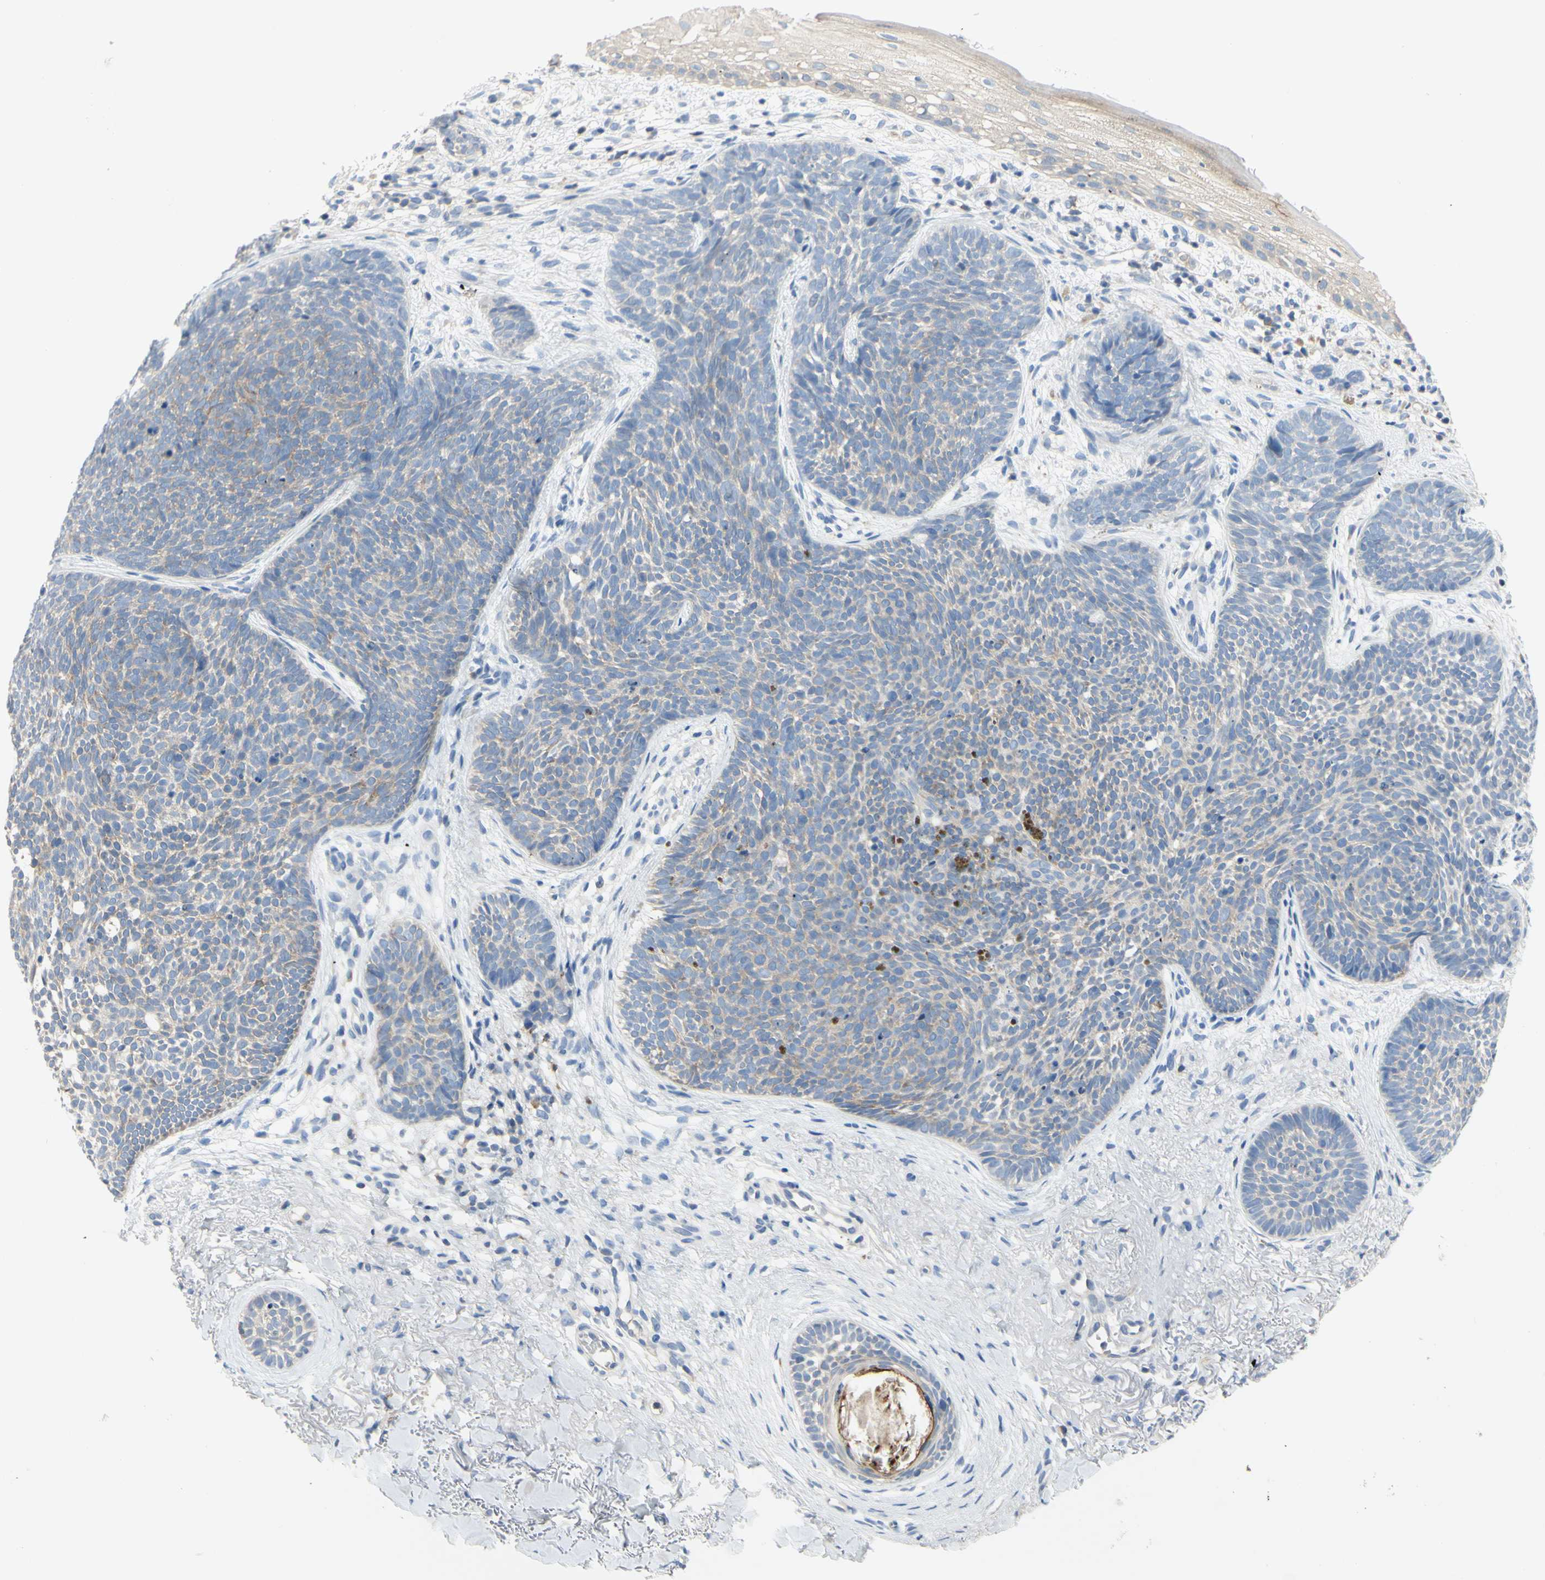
{"staining": {"intensity": "weak", "quantity": ">75%", "location": "cytoplasmic/membranous"}, "tissue": "skin cancer", "cell_type": "Tumor cells", "image_type": "cancer", "snomed": [{"axis": "morphology", "description": "Basal cell carcinoma"}, {"axis": "topography", "description": "Skin"}], "caption": "Protein staining of skin basal cell carcinoma tissue shows weak cytoplasmic/membranous staining in approximately >75% of tumor cells.", "gene": "MUC1", "patient": {"sex": "female", "age": 70}}